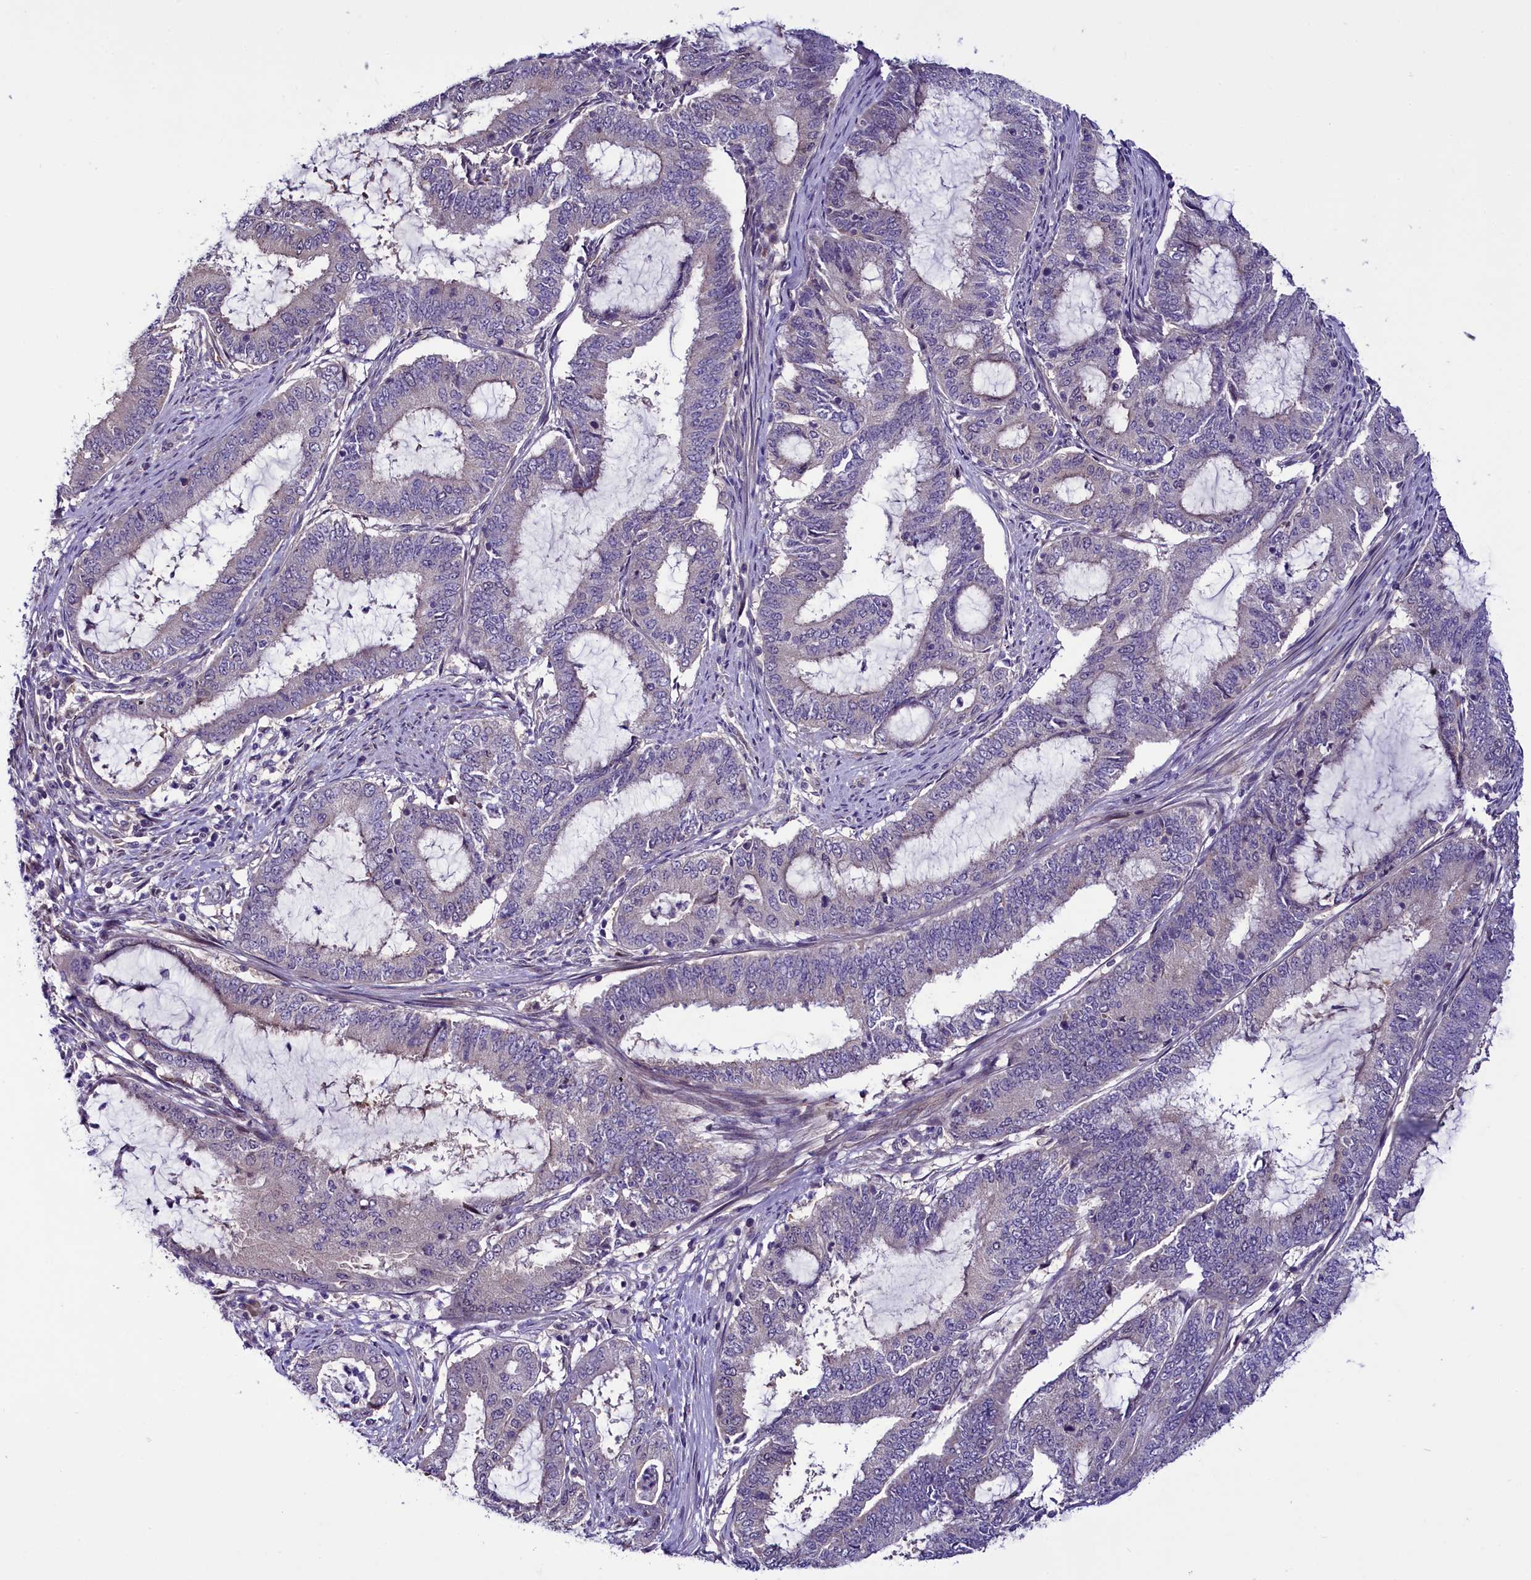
{"staining": {"intensity": "negative", "quantity": "none", "location": "none"}, "tissue": "endometrial cancer", "cell_type": "Tumor cells", "image_type": "cancer", "snomed": [{"axis": "morphology", "description": "Adenocarcinoma, NOS"}, {"axis": "topography", "description": "Endometrium"}], "caption": "Tumor cells show no significant expression in endometrial cancer.", "gene": "C9orf40", "patient": {"sex": "female", "age": 51}}